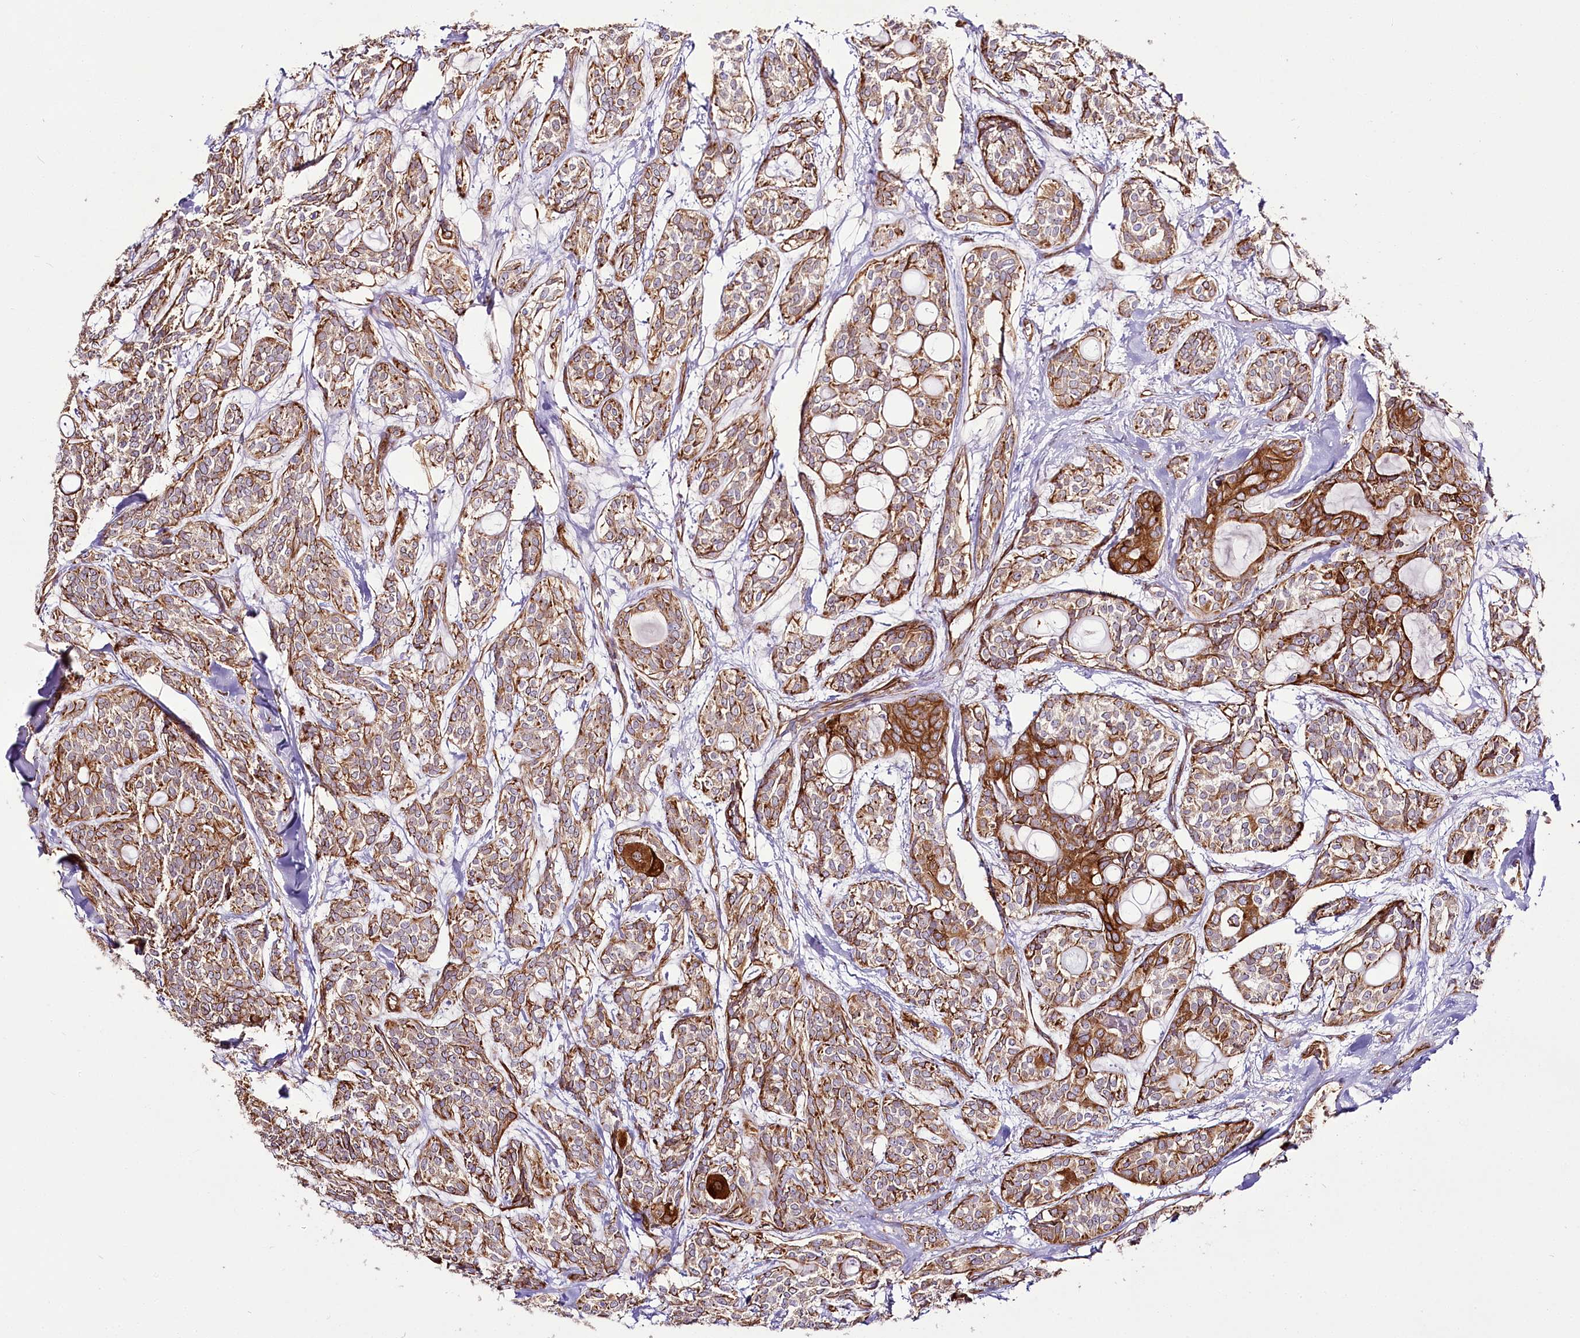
{"staining": {"intensity": "moderate", "quantity": ">75%", "location": "cytoplasmic/membranous"}, "tissue": "head and neck cancer", "cell_type": "Tumor cells", "image_type": "cancer", "snomed": [{"axis": "morphology", "description": "Adenocarcinoma, NOS"}, {"axis": "topography", "description": "Head-Neck"}], "caption": "The image shows staining of head and neck cancer (adenocarcinoma), revealing moderate cytoplasmic/membranous protein positivity (brown color) within tumor cells.", "gene": "THUMPD3", "patient": {"sex": "male", "age": 66}}